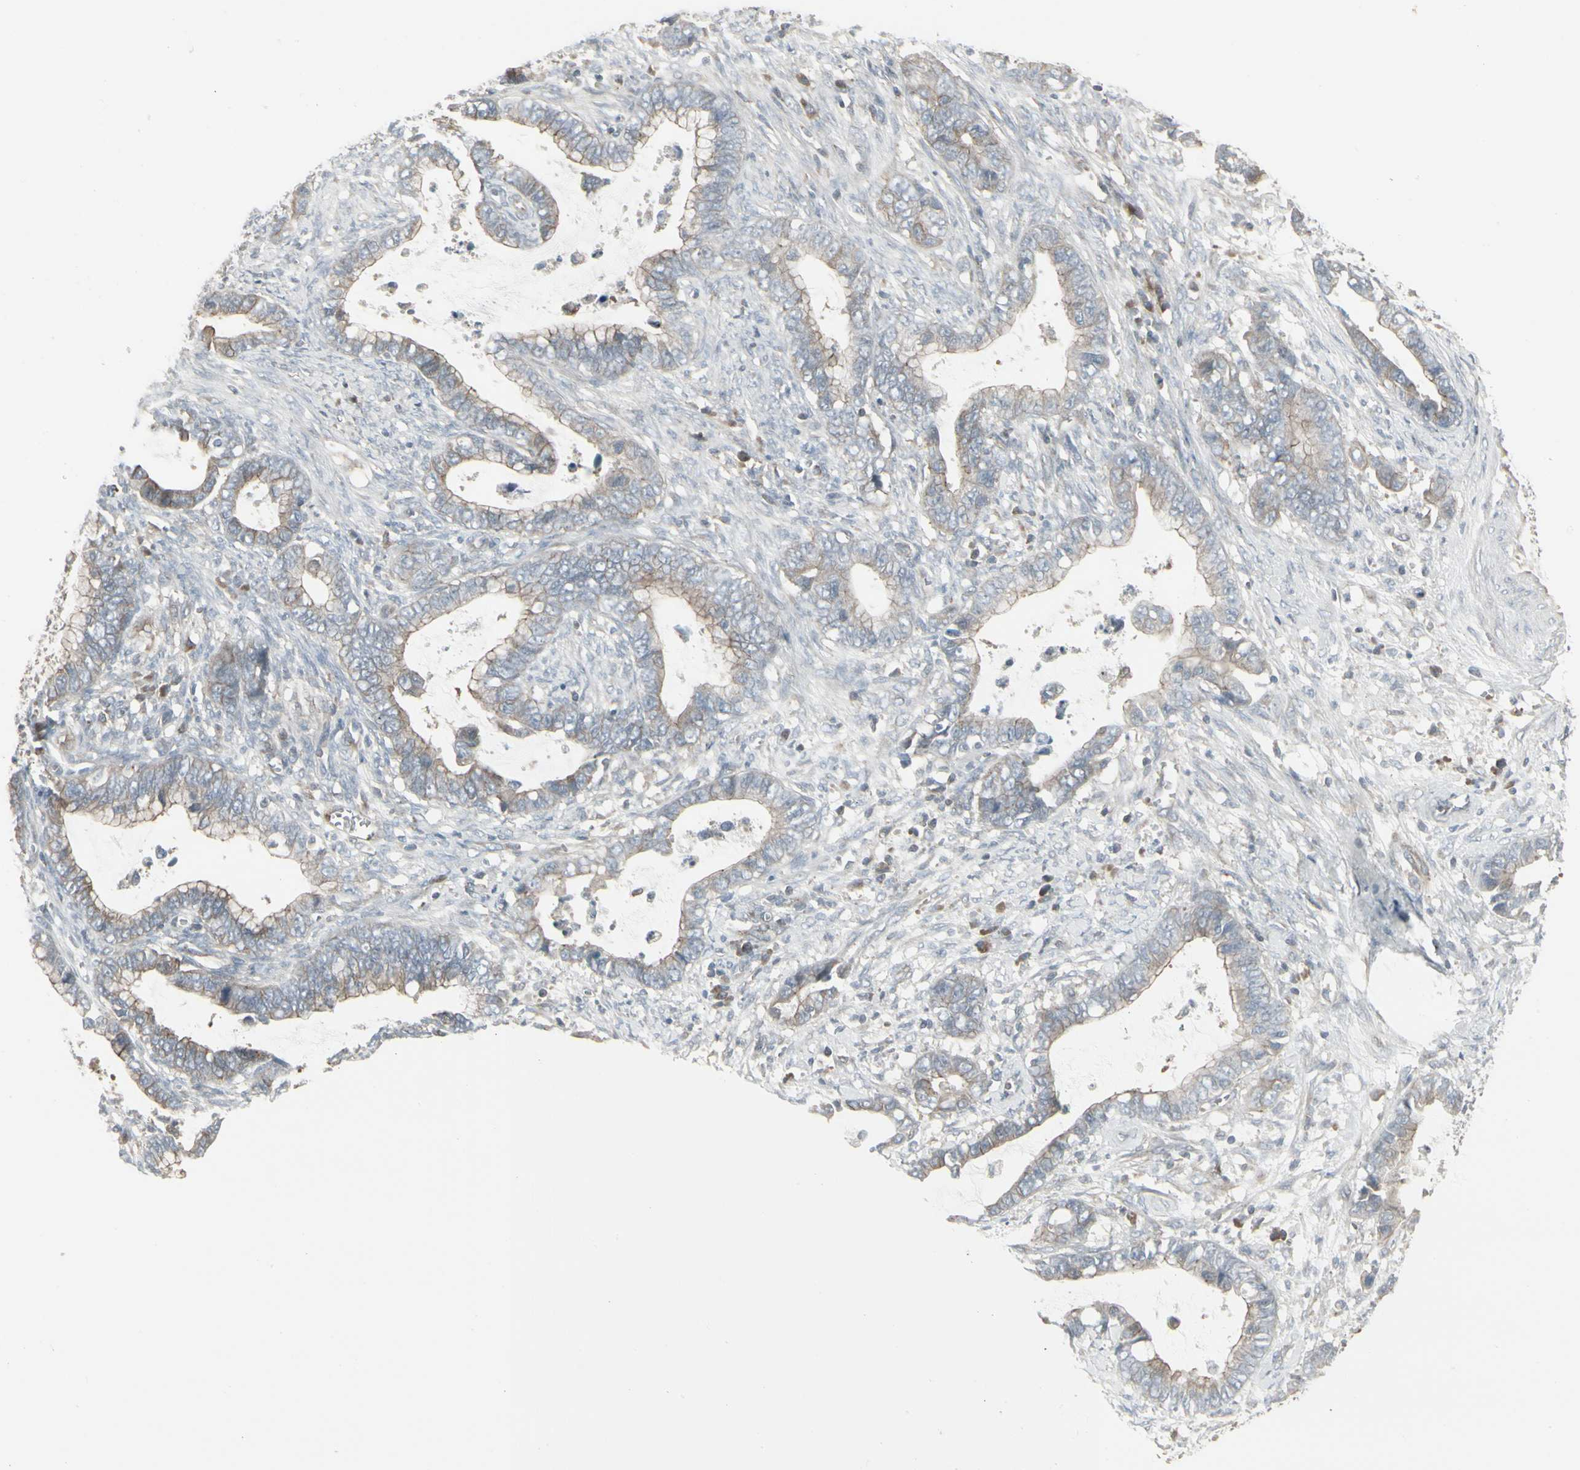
{"staining": {"intensity": "weak", "quantity": ">75%", "location": "cytoplasmic/membranous"}, "tissue": "cervical cancer", "cell_type": "Tumor cells", "image_type": "cancer", "snomed": [{"axis": "morphology", "description": "Adenocarcinoma, NOS"}, {"axis": "topography", "description": "Cervix"}], "caption": "Immunohistochemistry histopathology image of neoplastic tissue: cervical adenocarcinoma stained using IHC displays low levels of weak protein expression localized specifically in the cytoplasmic/membranous of tumor cells, appearing as a cytoplasmic/membranous brown color.", "gene": "EPS15", "patient": {"sex": "female", "age": 44}}